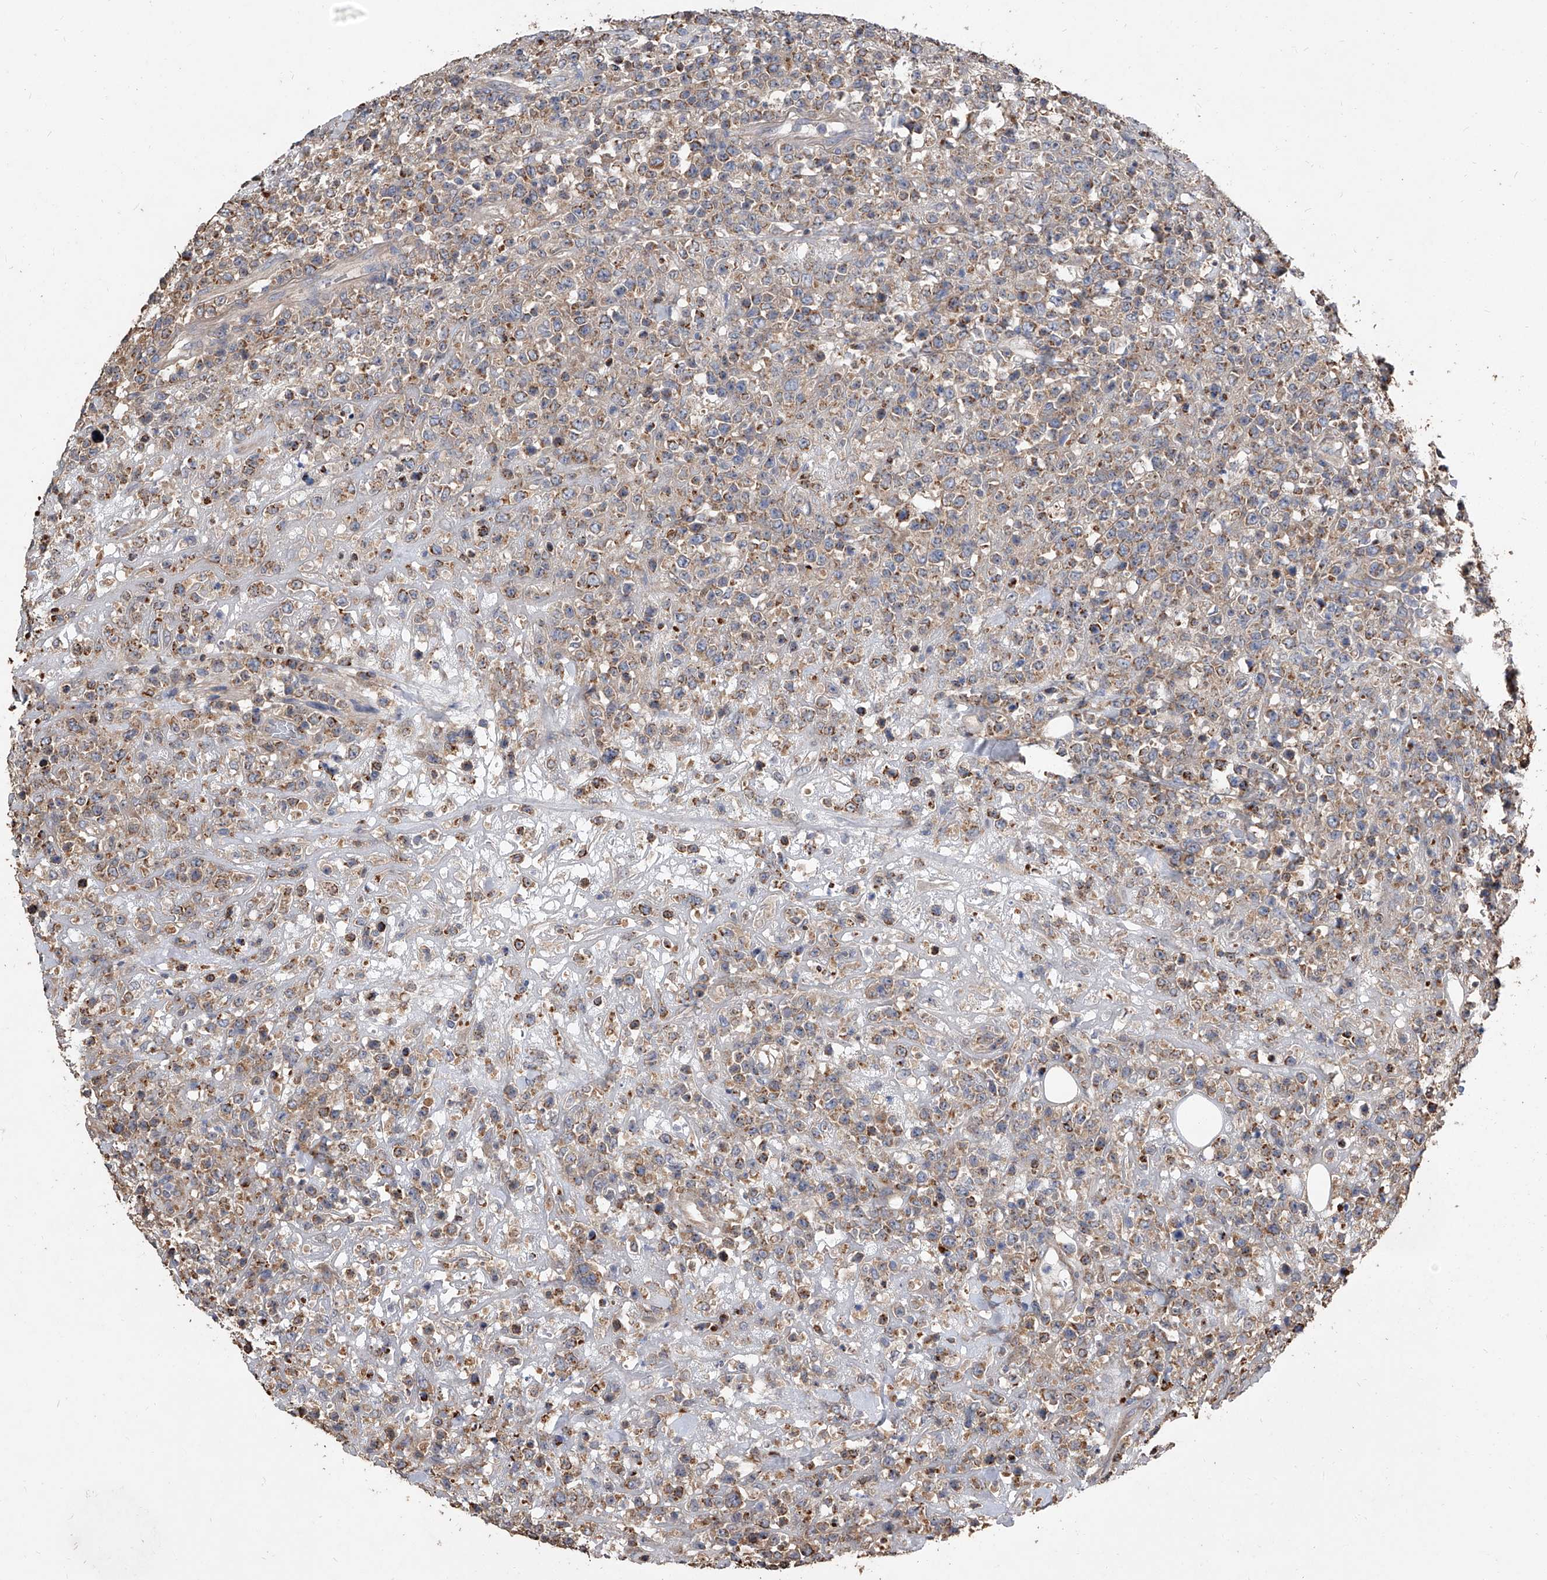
{"staining": {"intensity": "moderate", "quantity": ">75%", "location": "cytoplasmic/membranous"}, "tissue": "lymphoma", "cell_type": "Tumor cells", "image_type": "cancer", "snomed": [{"axis": "morphology", "description": "Malignant lymphoma, non-Hodgkin's type, High grade"}, {"axis": "topography", "description": "Colon"}], "caption": "Moderate cytoplasmic/membranous positivity is present in about >75% of tumor cells in malignant lymphoma, non-Hodgkin's type (high-grade). (DAB IHC with brightfield microscopy, high magnification).", "gene": "LTV1", "patient": {"sex": "female", "age": 53}}